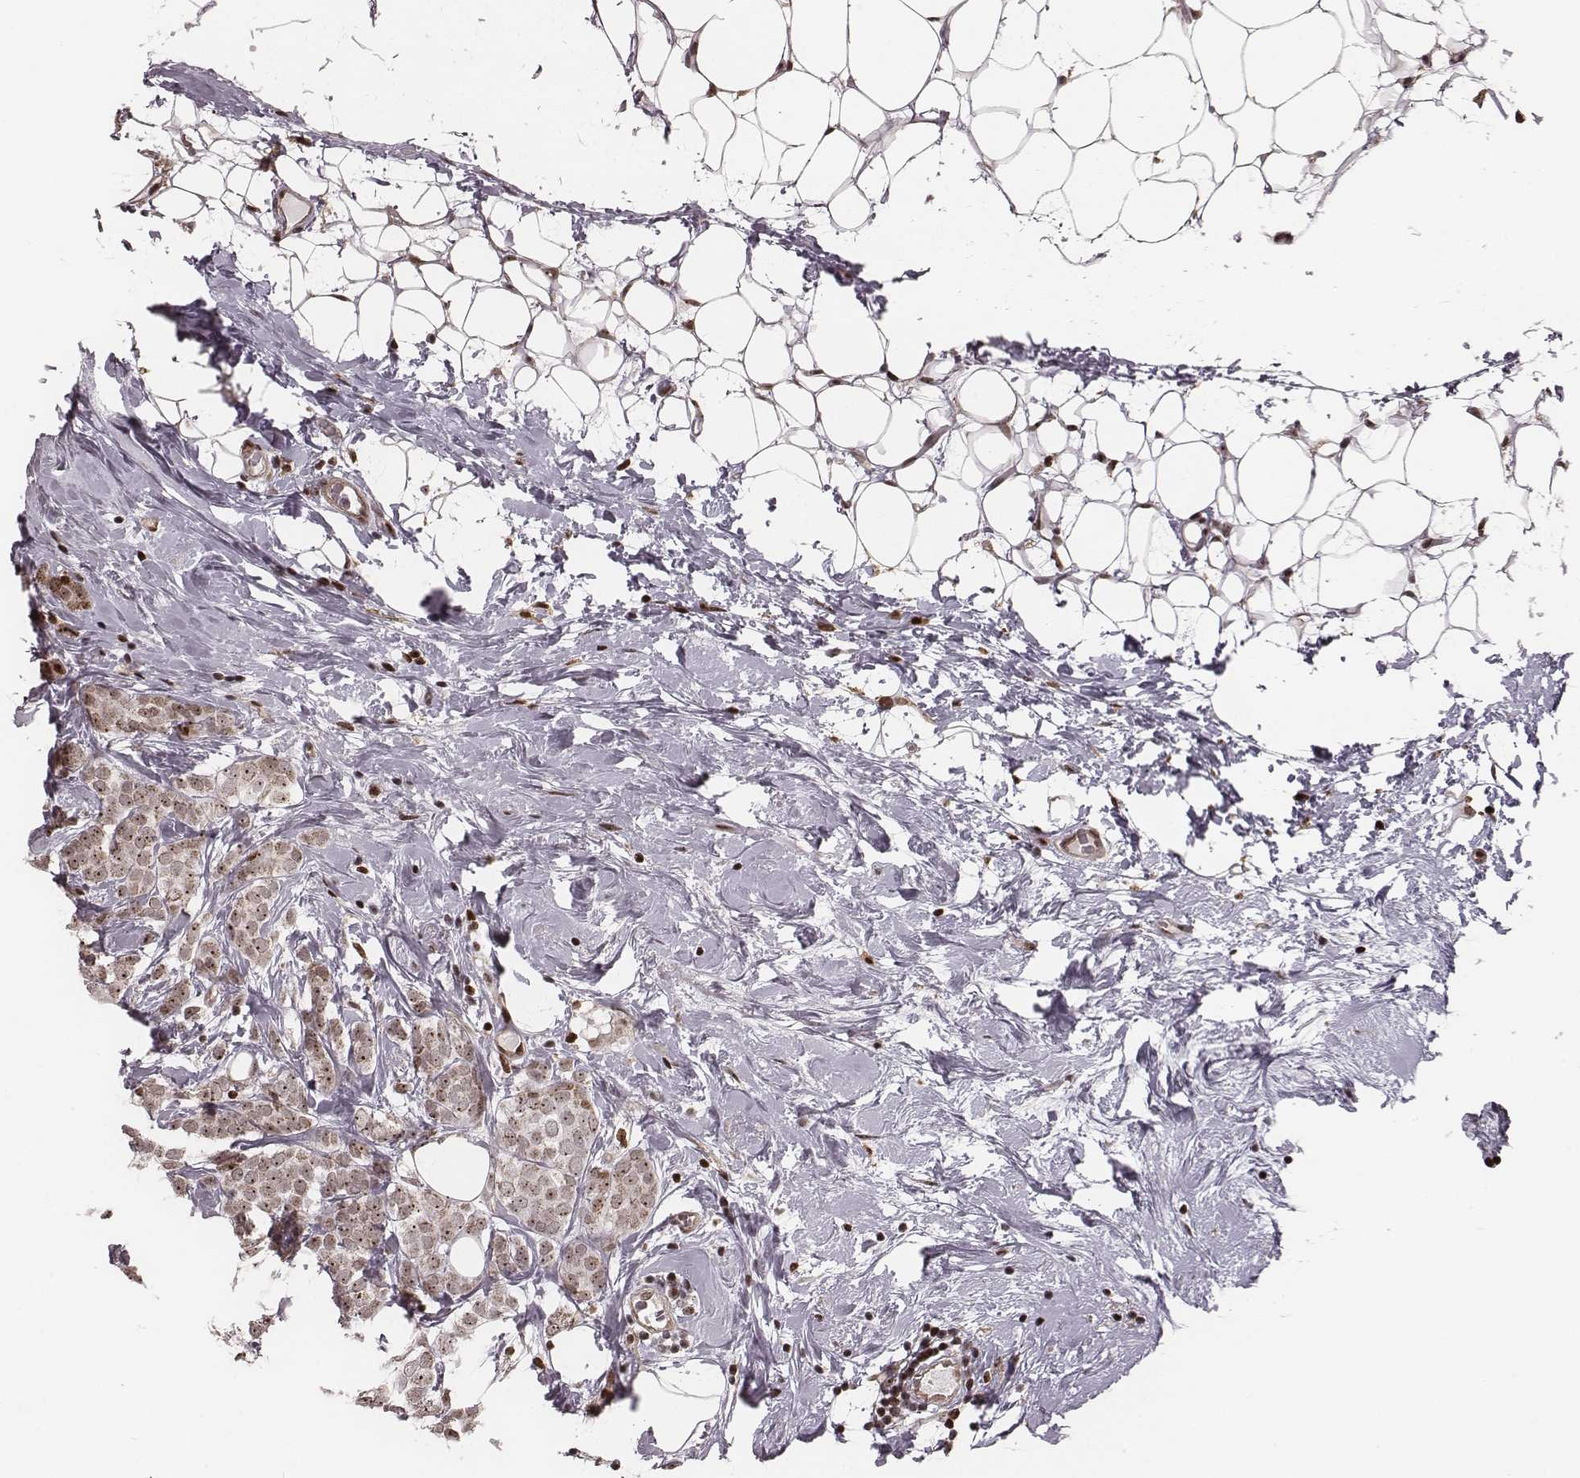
{"staining": {"intensity": "moderate", "quantity": ">75%", "location": "cytoplasmic/membranous,nuclear"}, "tissue": "breast cancer", "cell_type": "Tumor cells", "image_type": "cancer", "snomed": [{"axis": "morphology", "description": "Lobular carcinoma"}, {"axis": "topography", "description": "Breast"}], "caption": "A brown stain labels moderate cytoplasmic/membranous and nuclear expression of a protein in human lobular carcinoma (breast) tumor cells. (DAB IHC, brown staining for protein, blue staining for nuclei).", "gene": "VRK3", "patient": {"sex": "female", "age": 49}}